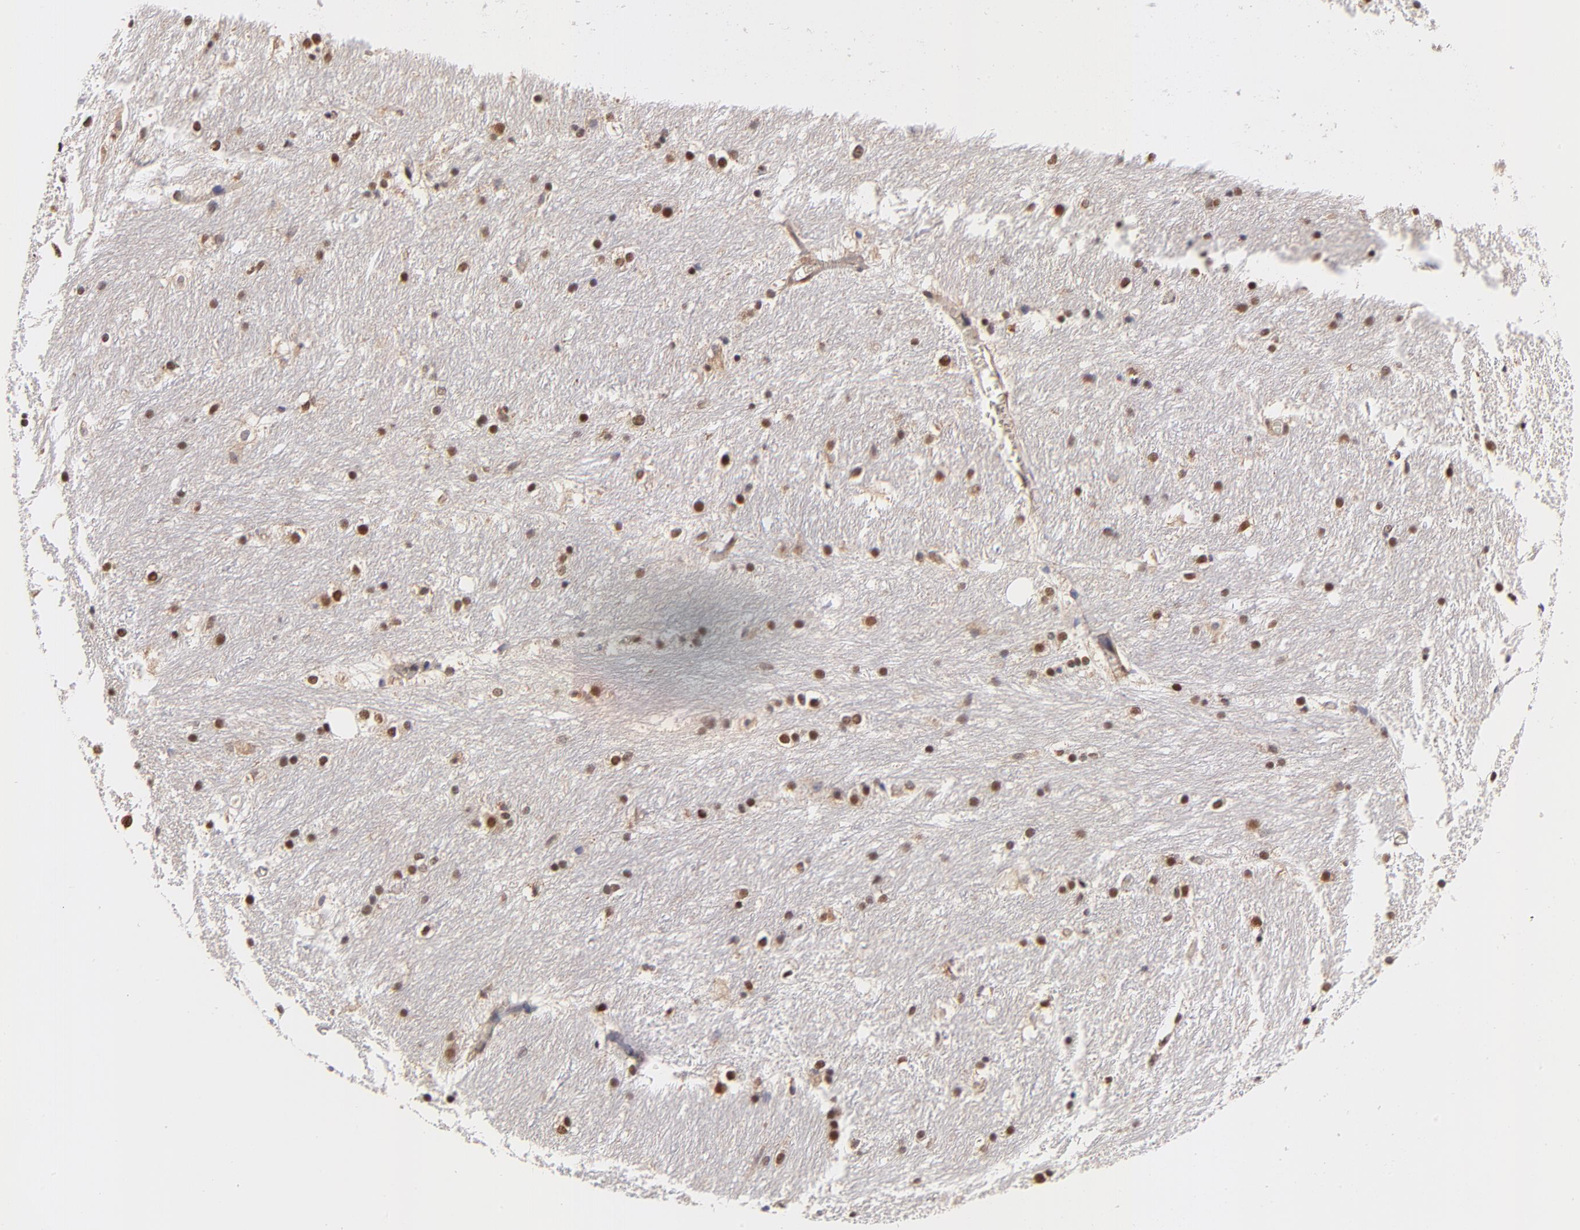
{"staining": {"intensity": "negative", "quantity": "none", "location": "none"}, "tissue": "caudate", "cell_type": "Glial cells", "image_type": "normal", "snomed": [{"axis": "morphology", "description": "Normal tissue, NOS"}, {"axis": "topography", "description": "Lateral ventricle wall"}], "caption": "Benign caudate was stained to show a protein in brown. There is no significant staining in glial cells.", "gene": "PSMC4", "patient": {"sex": "female", "age": 19}}